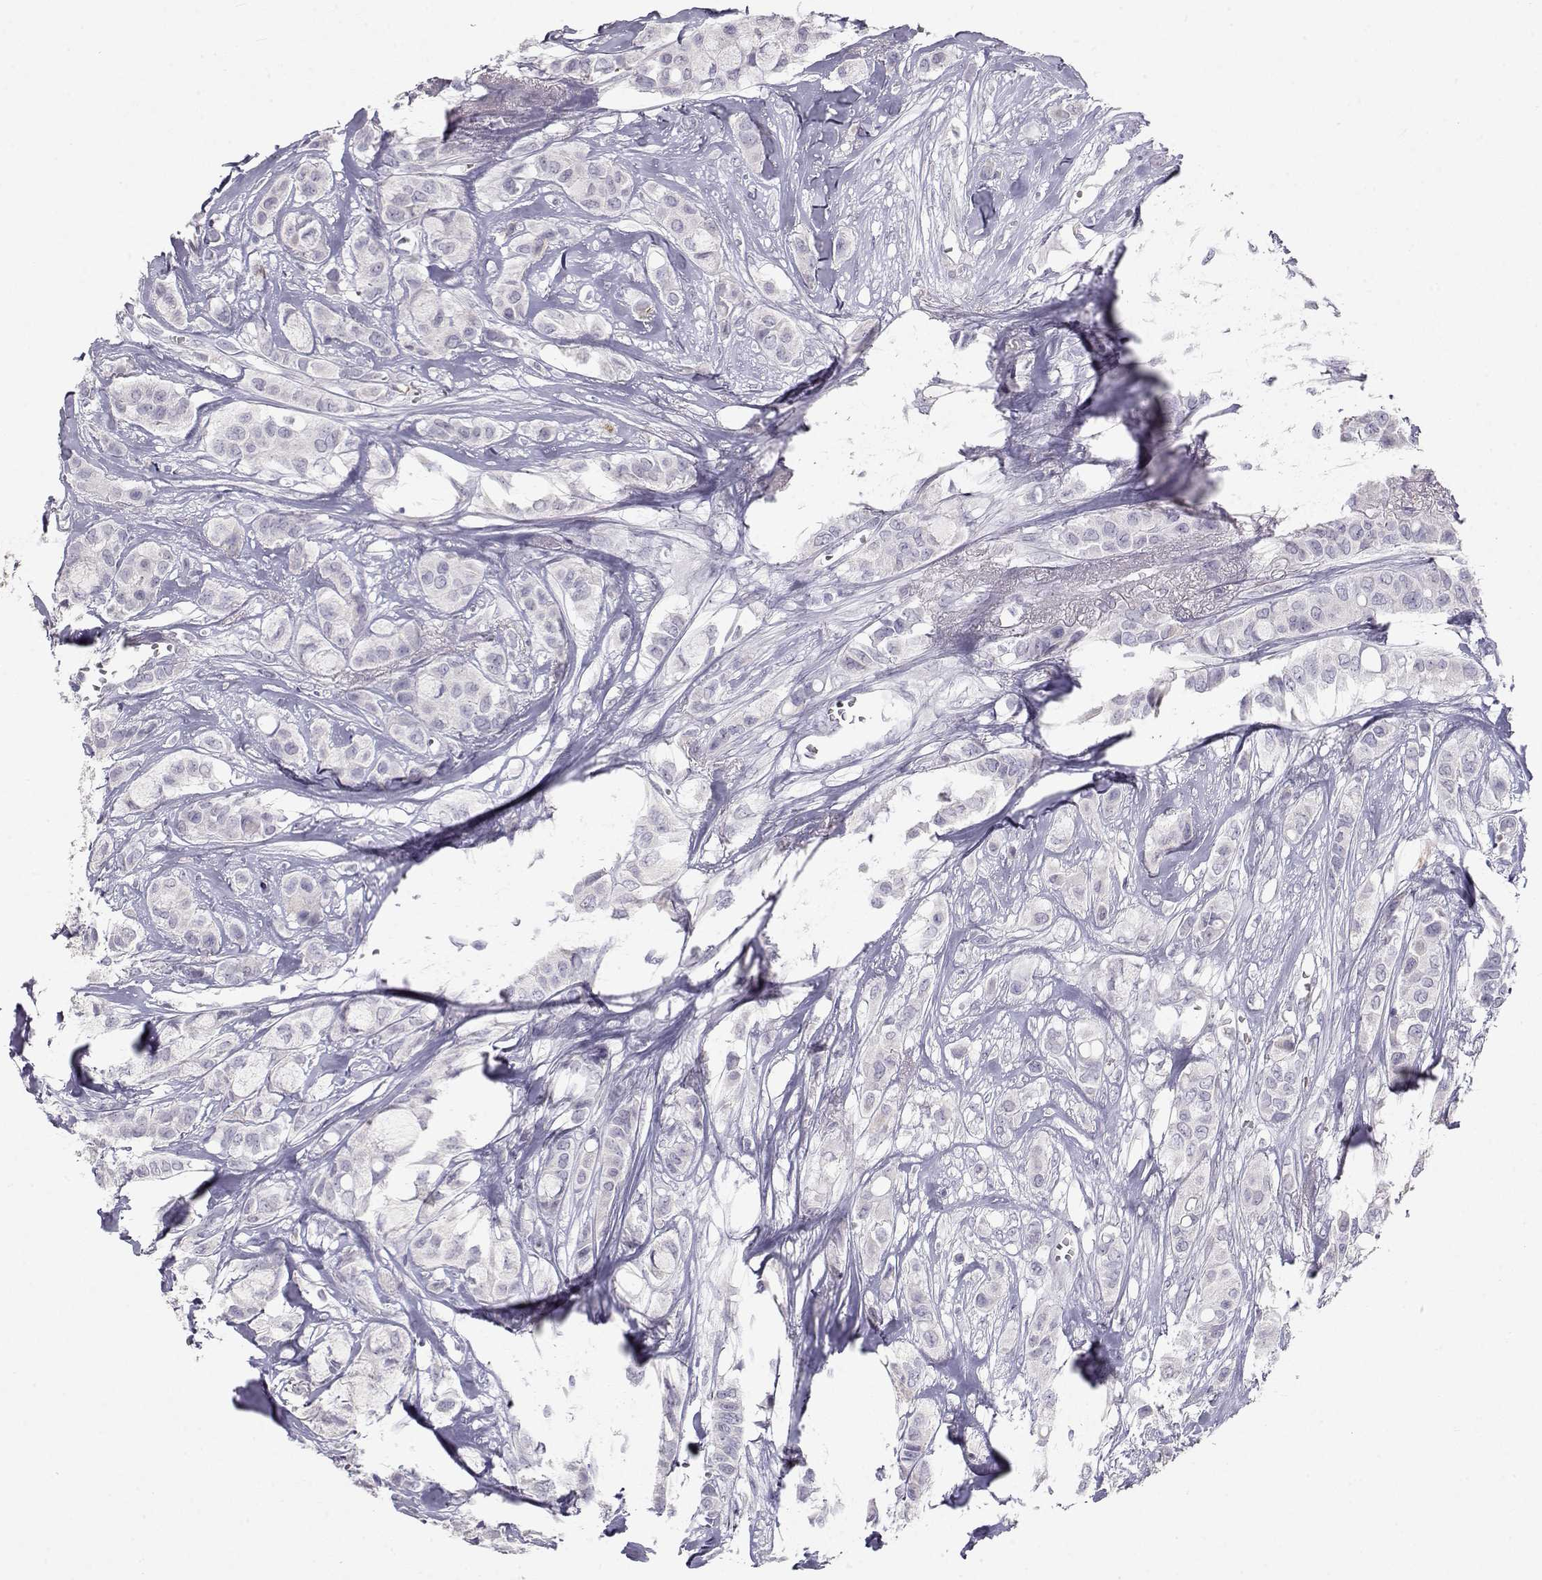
{"staining": {"intensity": "negative", "quantity": "none", "location": "none"}, "tissue": "breast cancer", "cell_type": "Tumor cells", "image_type": "cancer", "snomed": [{"axis": "morphology", "description": "Duct carcinoma"}, {"axis": "topography", "description": "Breast"}], "caption": "An image of human invasive ductal carcinoma (breast) is negative for staining in tumor cells. (Stains: DAB (3,3'-diaminobenzidine) immunohistochemistry with hematoxylin counter stain, Microscopy: brightfield microscopy at high magnification).", "gene": "LAMB3", "patient": {"sex": "female", "age": 85}}